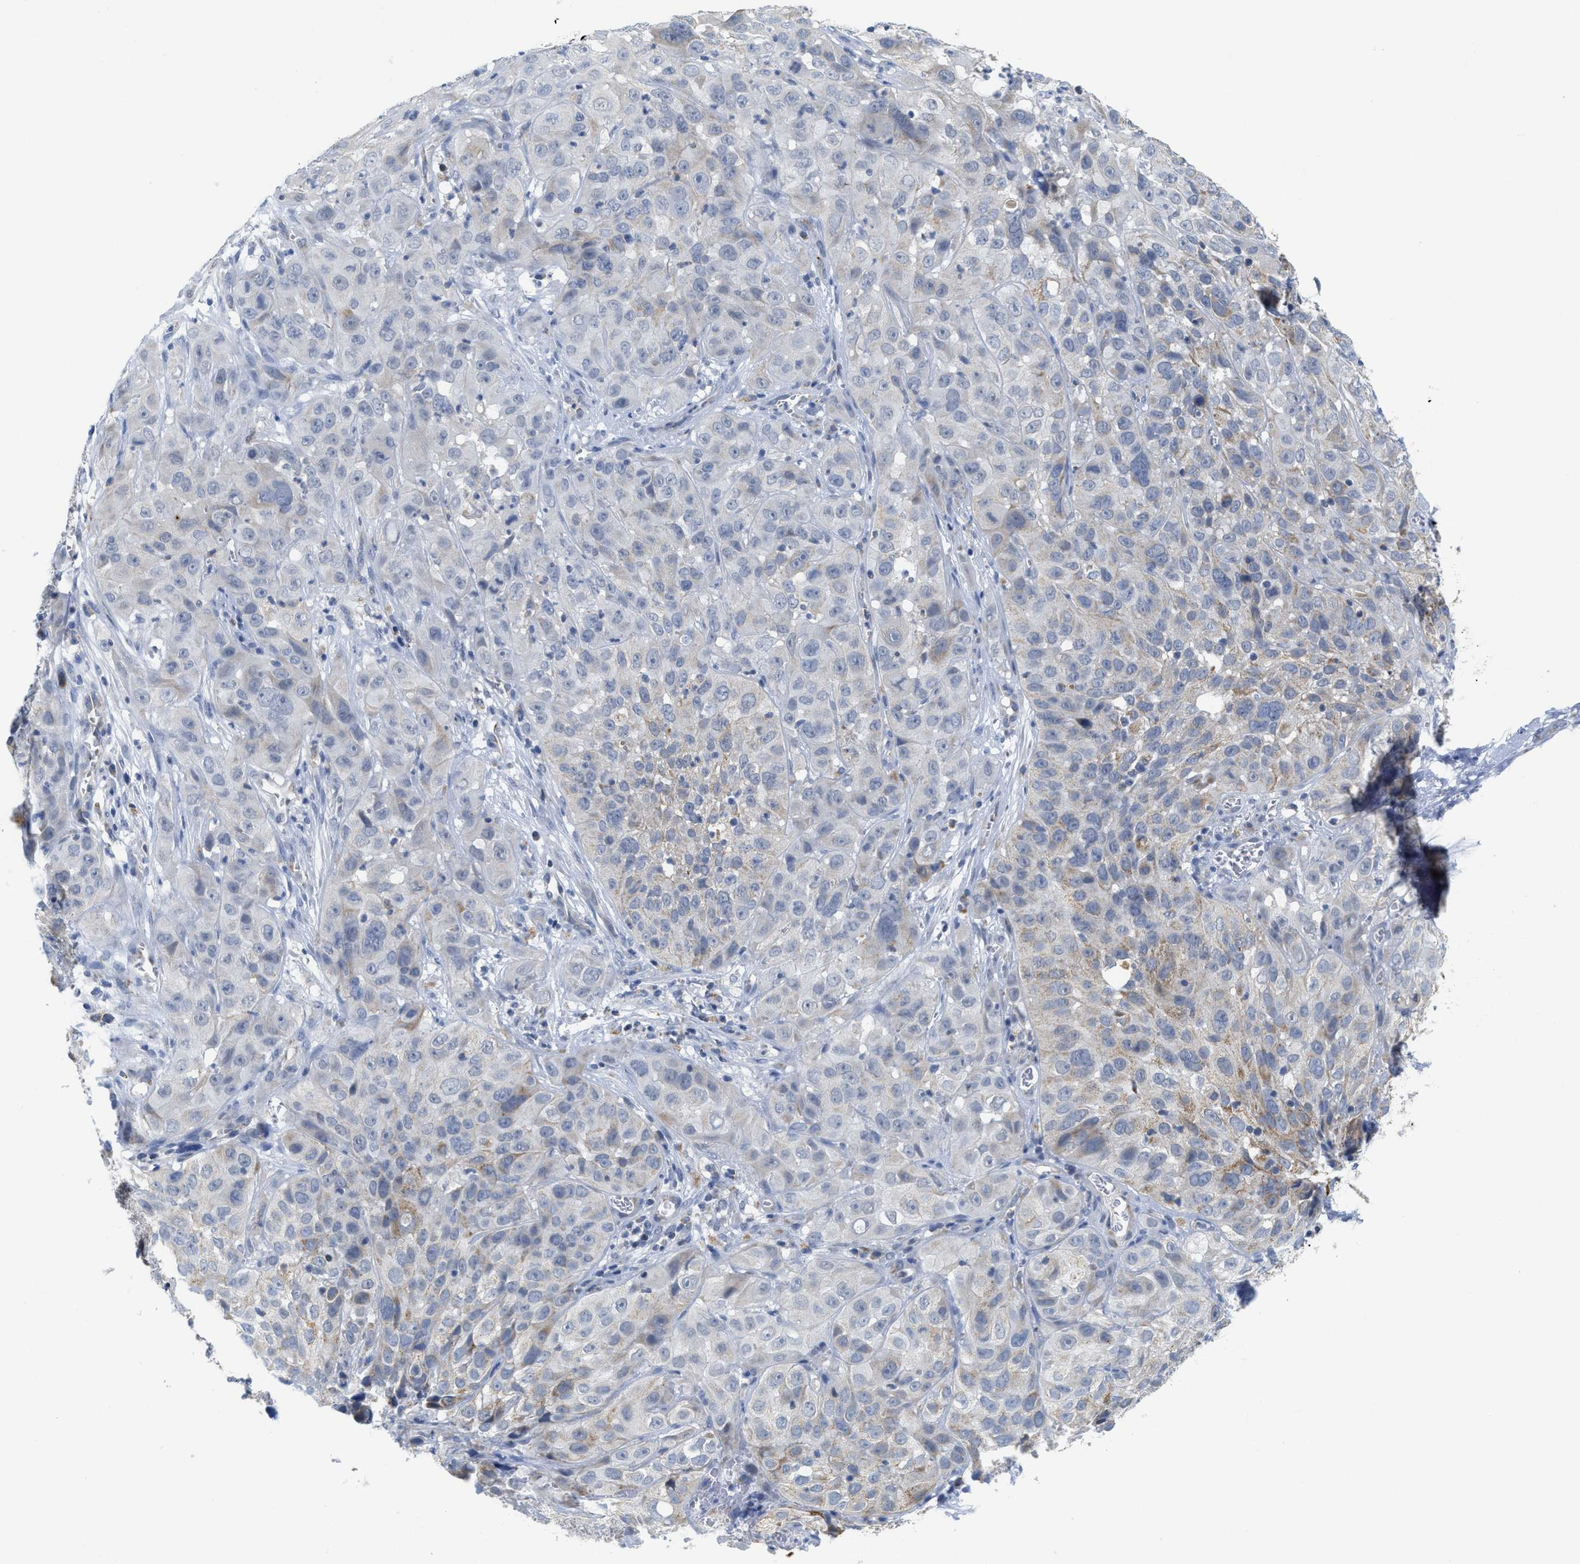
{"staining": {"intensity": "weak", "quantity": "25%-75%", "location": "cytoplasmic/membranous"}, "tissue": "cervical cancer", "cell_type": "Tumor cells", "image_type": "cancer", "snomed": [{"axis": "morphology", "description": "Squamous cell carcinoma, NOS"}, {"axis": "topography", "description": "Cervix"}], "caption": "Cervical cancer stained with IHC reveals weak cytoplasmic/membranous positivity in about 25%-75% of tumor cells.", "gene": "GATD3", "patient": {"sex": "female", "age": 32}}